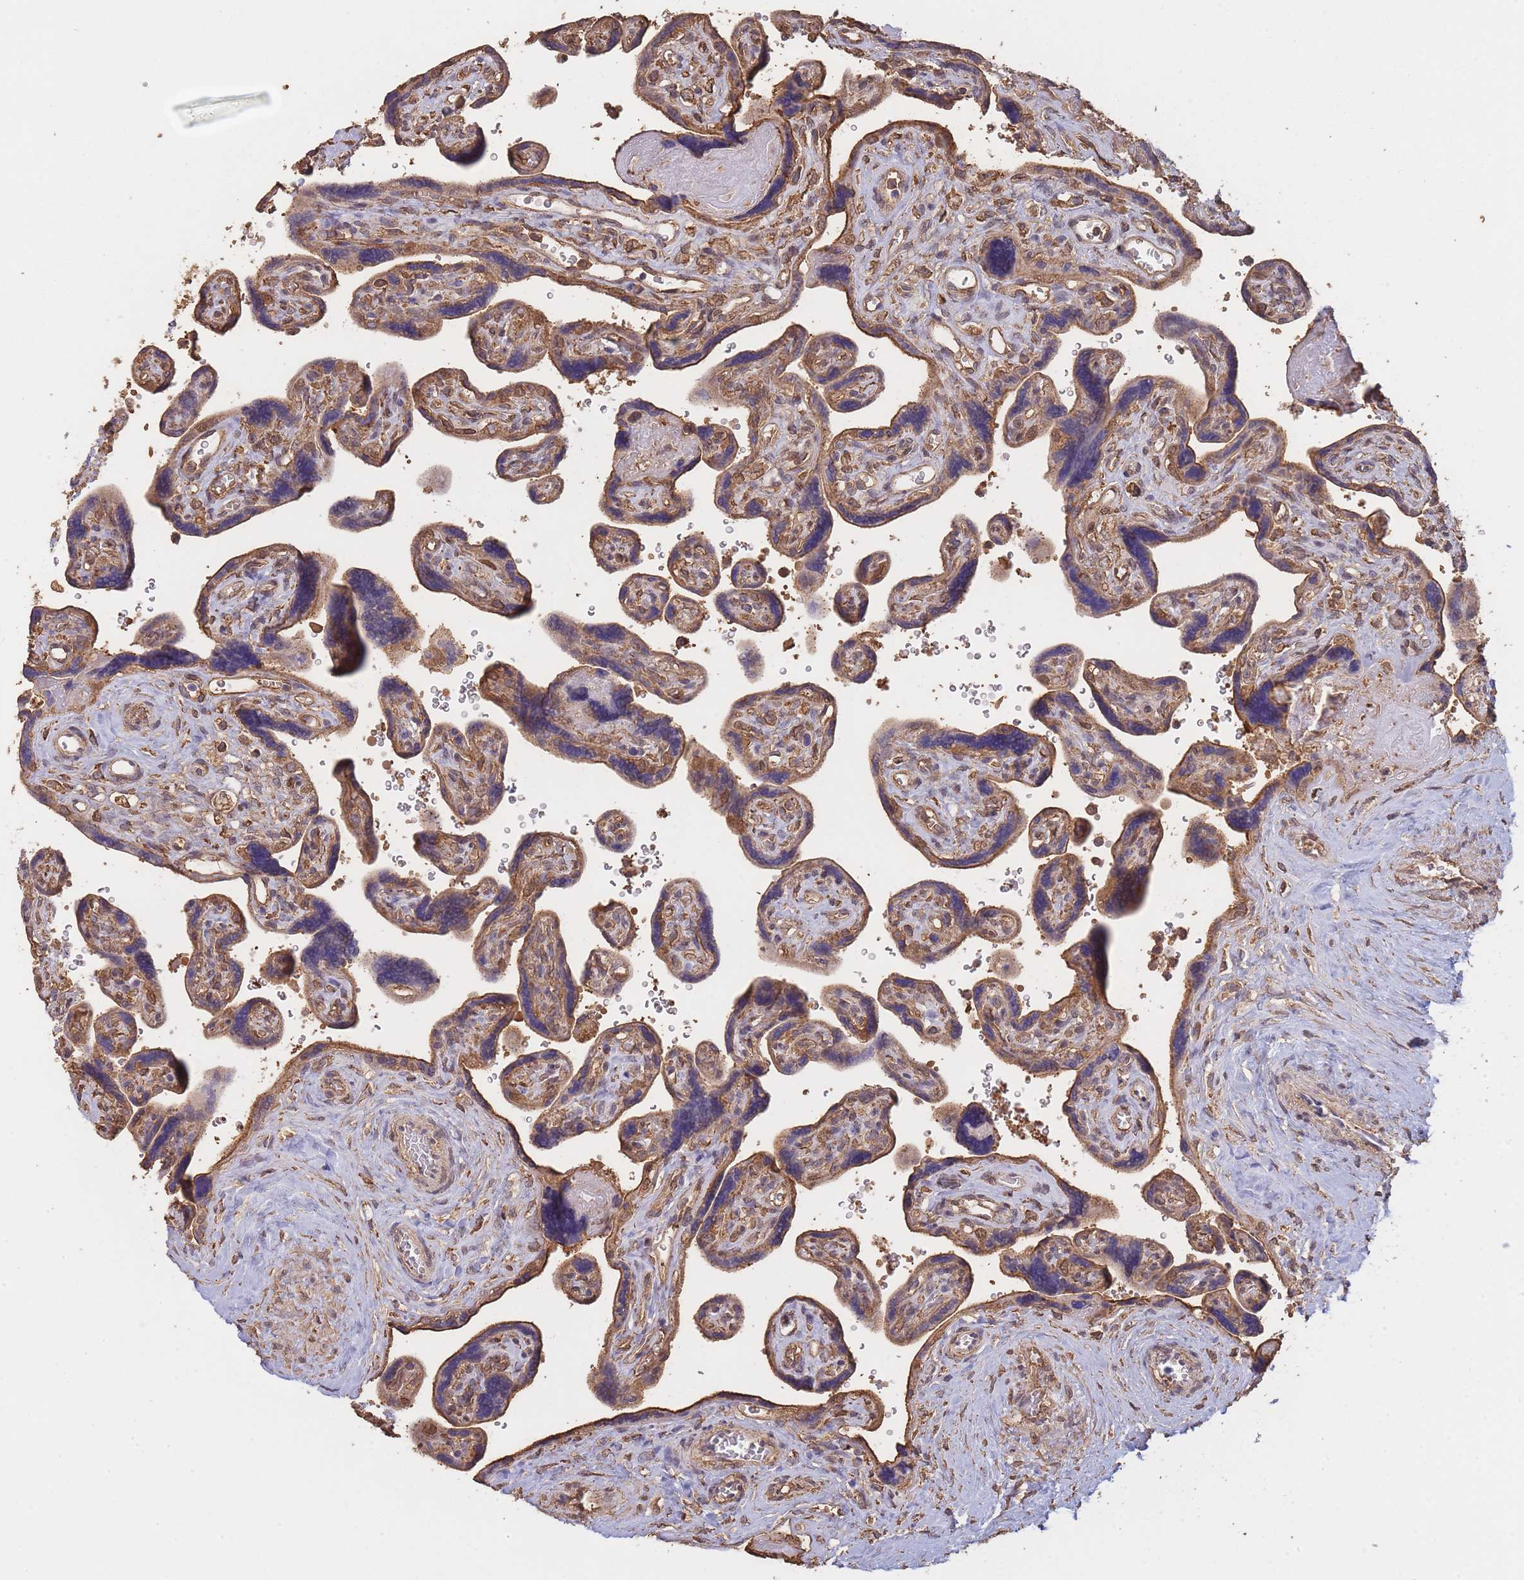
{"staining": {"intensity": "moderate", "quantity": ">75%", "location": "cytoplasmic/membranous"}, "tissue": "placenta", "cell_type": "Trophoblastic cells", "image_type": "normal", "snomed": [{"axis": "morphology", "description": "Normal tissue, NOS"}, {"axis": "topography", "description": "Placenta"}], "caption": "Trophoblastic cells exhibit medium levels of moderate cytoplasmic/membranous expression in about >75% of cells in benign human placenta. (Brightfield microscopy of DAB IHC at high magnification).", "gene": "METRN", "patient": {"sex": "female", "age": 39}}